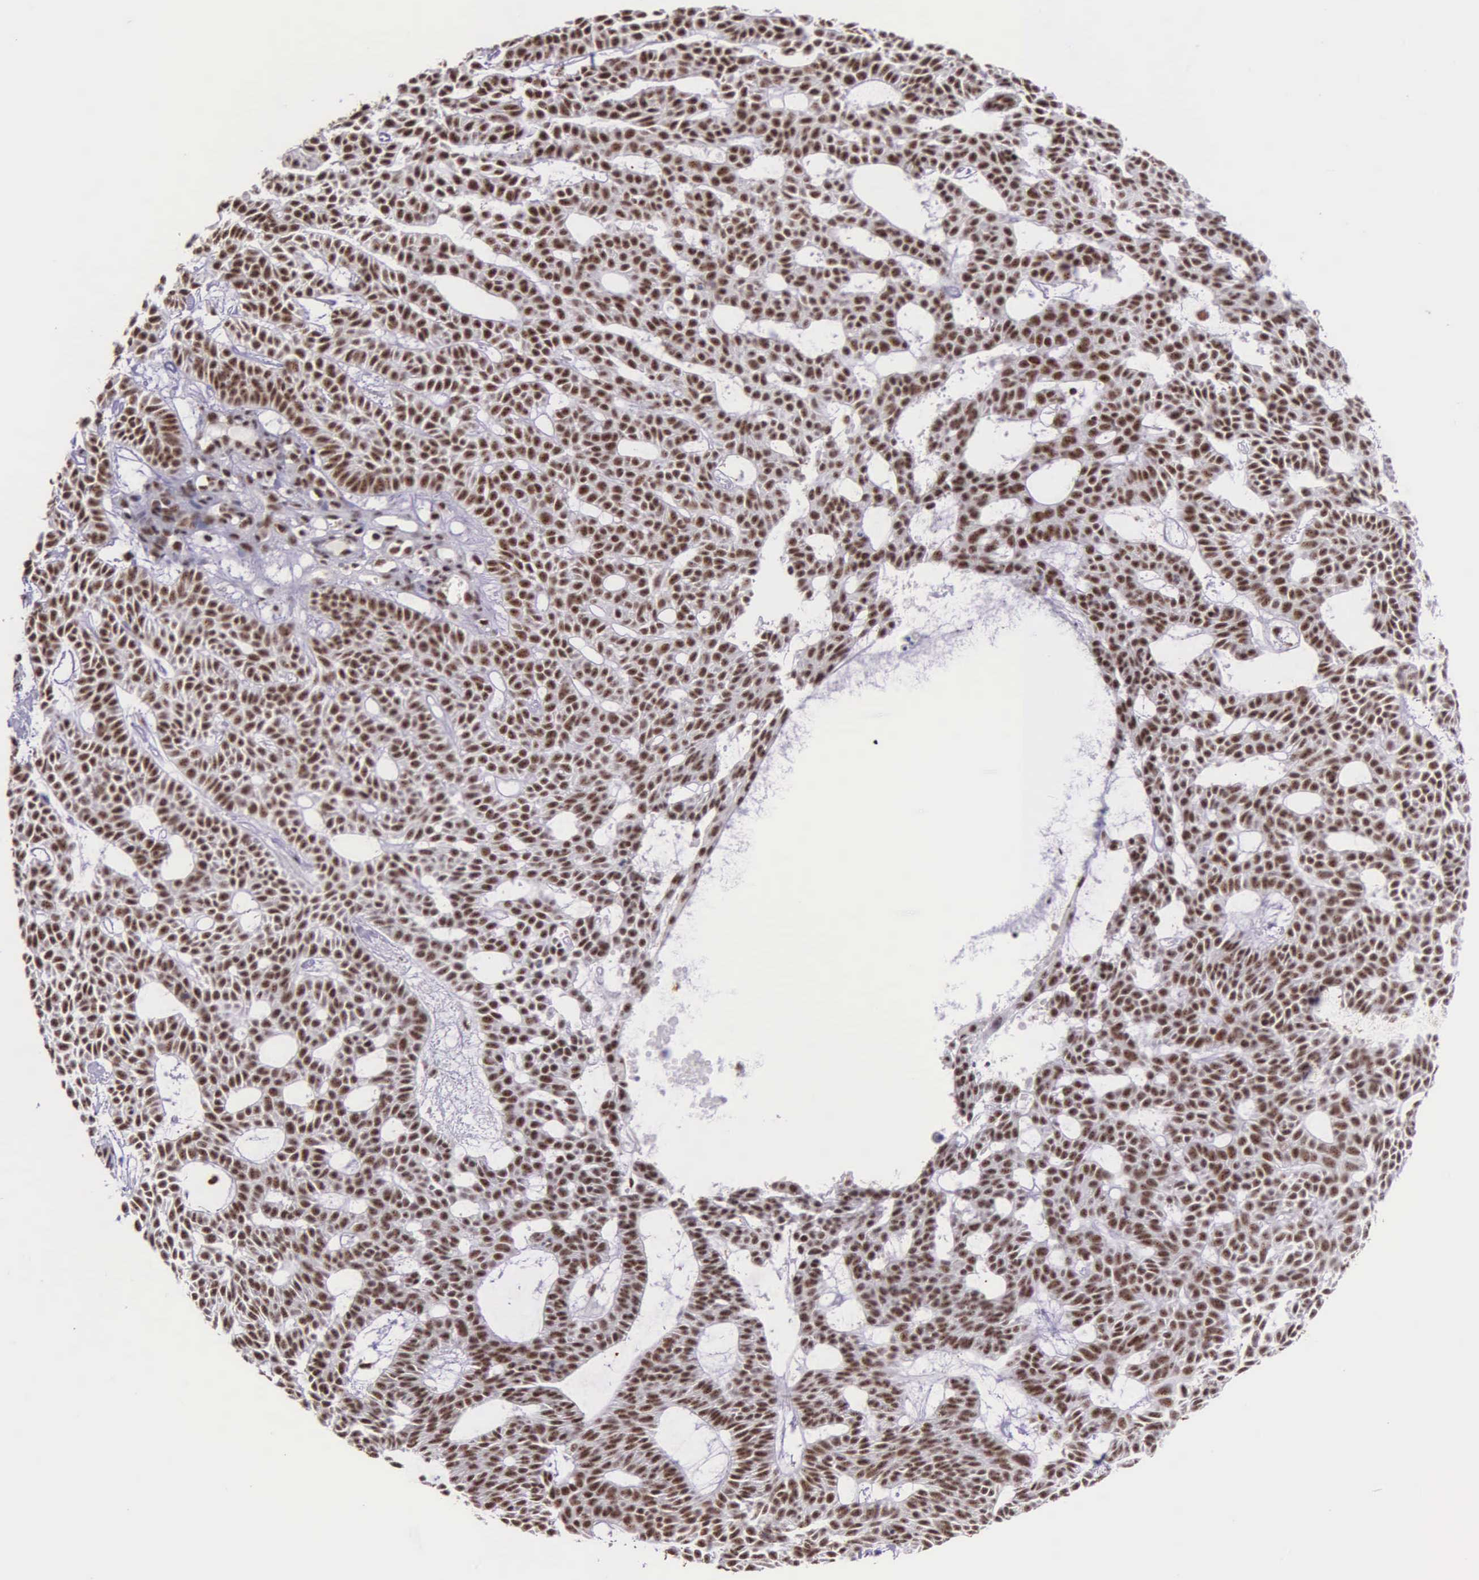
{"staining": {"intensity": "moderate", "quantity": ">75%", "location": "nuclear"}, "tissue": "skin cancer", "cell_type": "Tumor cells", "image_type": "cancer", "snomed": [{"axis": "morphology", "description": "Basal cell carcinoma"}, {"axis": "topography", "description": "Skin"}], "caption": "The image demonstrates a brown stain indicating the presence of a protein in the nuclear of tumor cells in skin cancer (basal cell carcinoma).", "gene": "FAM47A", "patient": {"sex": "male", "age": 75}}